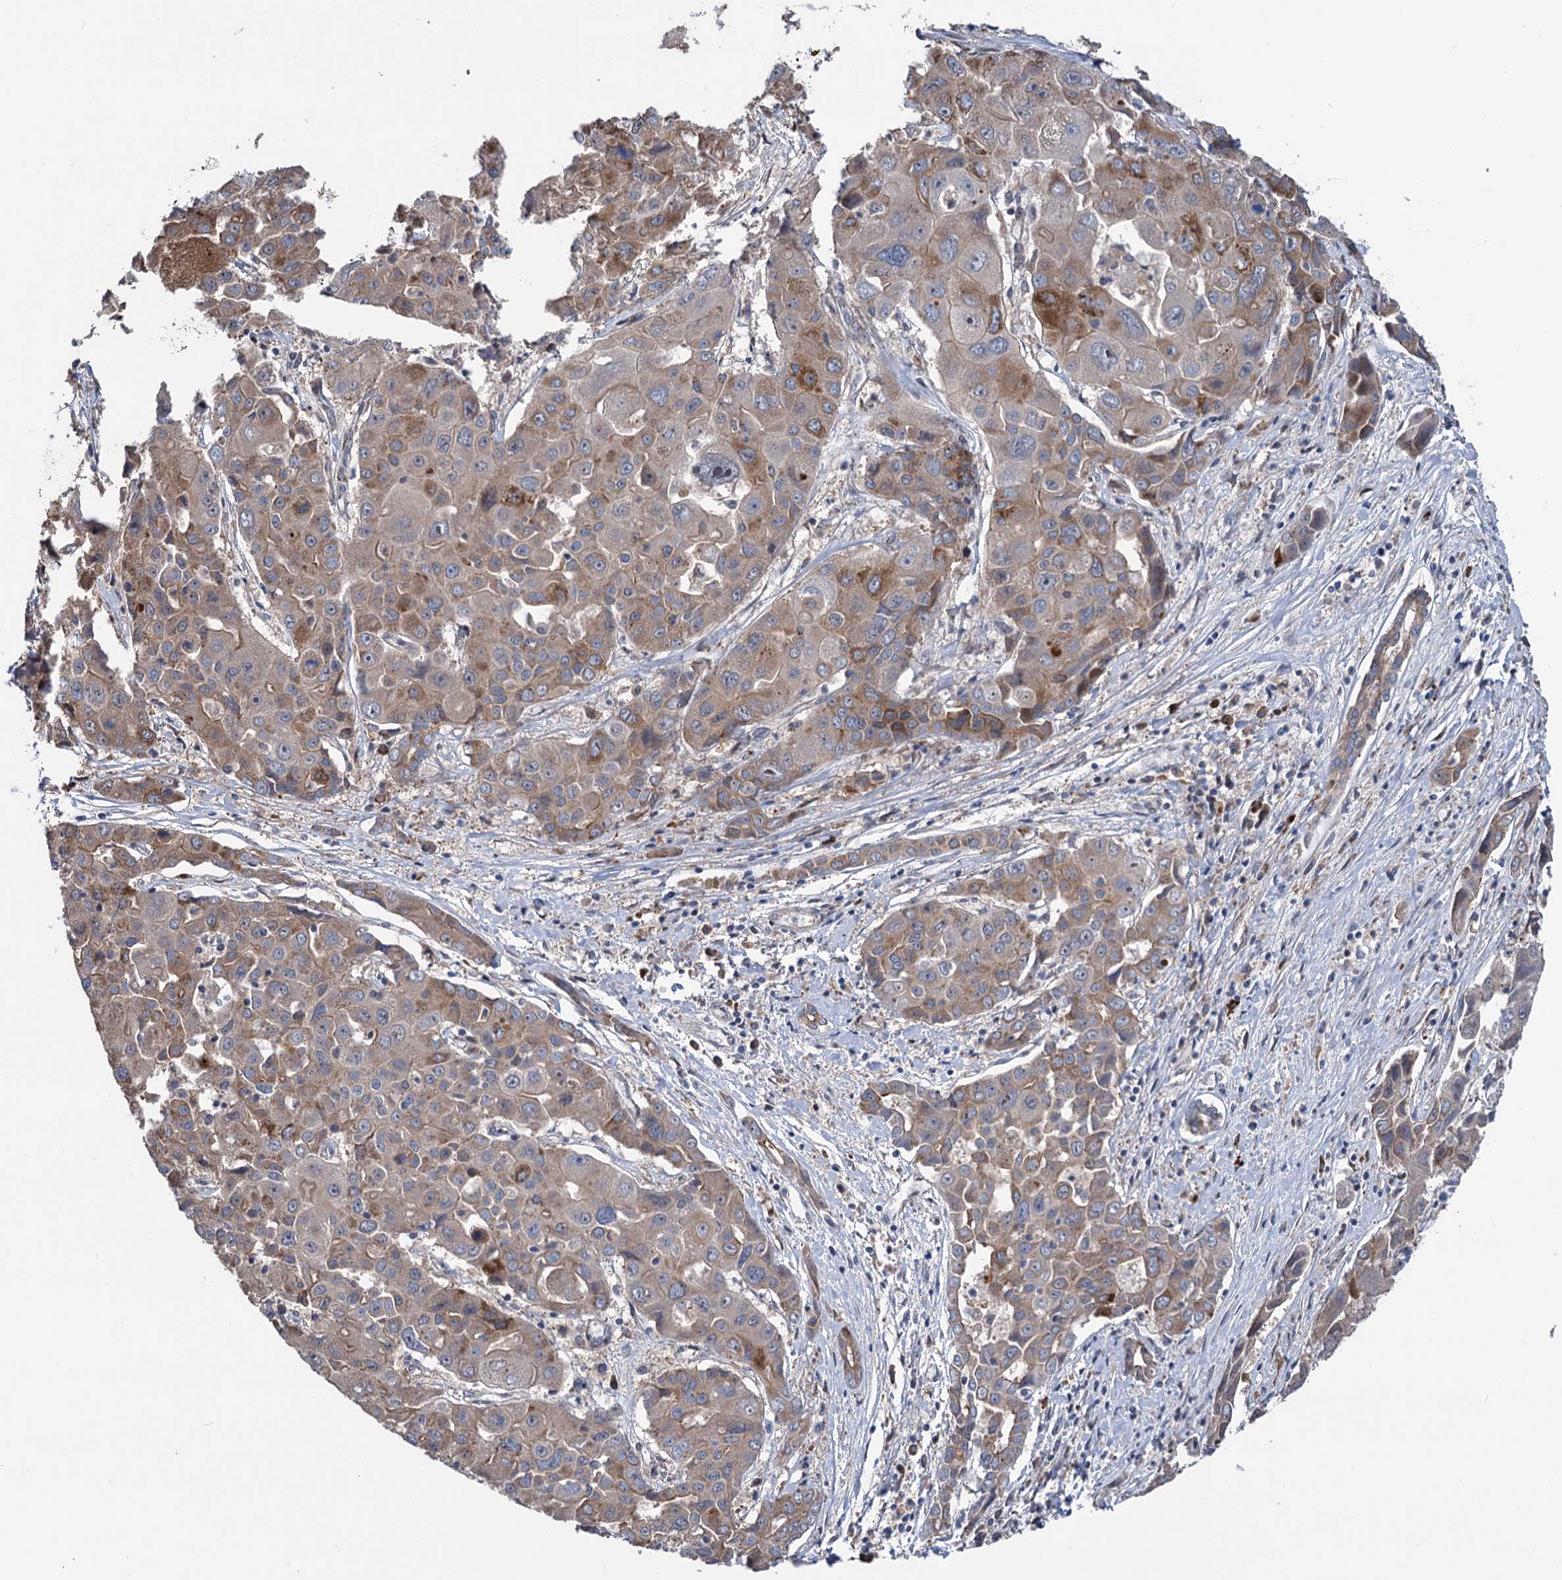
{"staining": {"intensity": "moderate", "quantity": "<25%", "location": "cytoplasmic/membranous"}, "tissue": "liver cancer", "cell_type": "Tumor cells", "image_type": "cancer", "snomed": [{"axis": "morphology", "description": "Cholangiocarcinoma"}, {"axis": "topography", "description": "Liver"}], "caption": "DAB immunohistochemical staining of cholangiocarcinoma (liver) shows moderate cytoplasmic/membranous protein staining in about <25% of tumor cells.", "gene": "UBR1", "patient": {"sex": "male", "age": 67}}